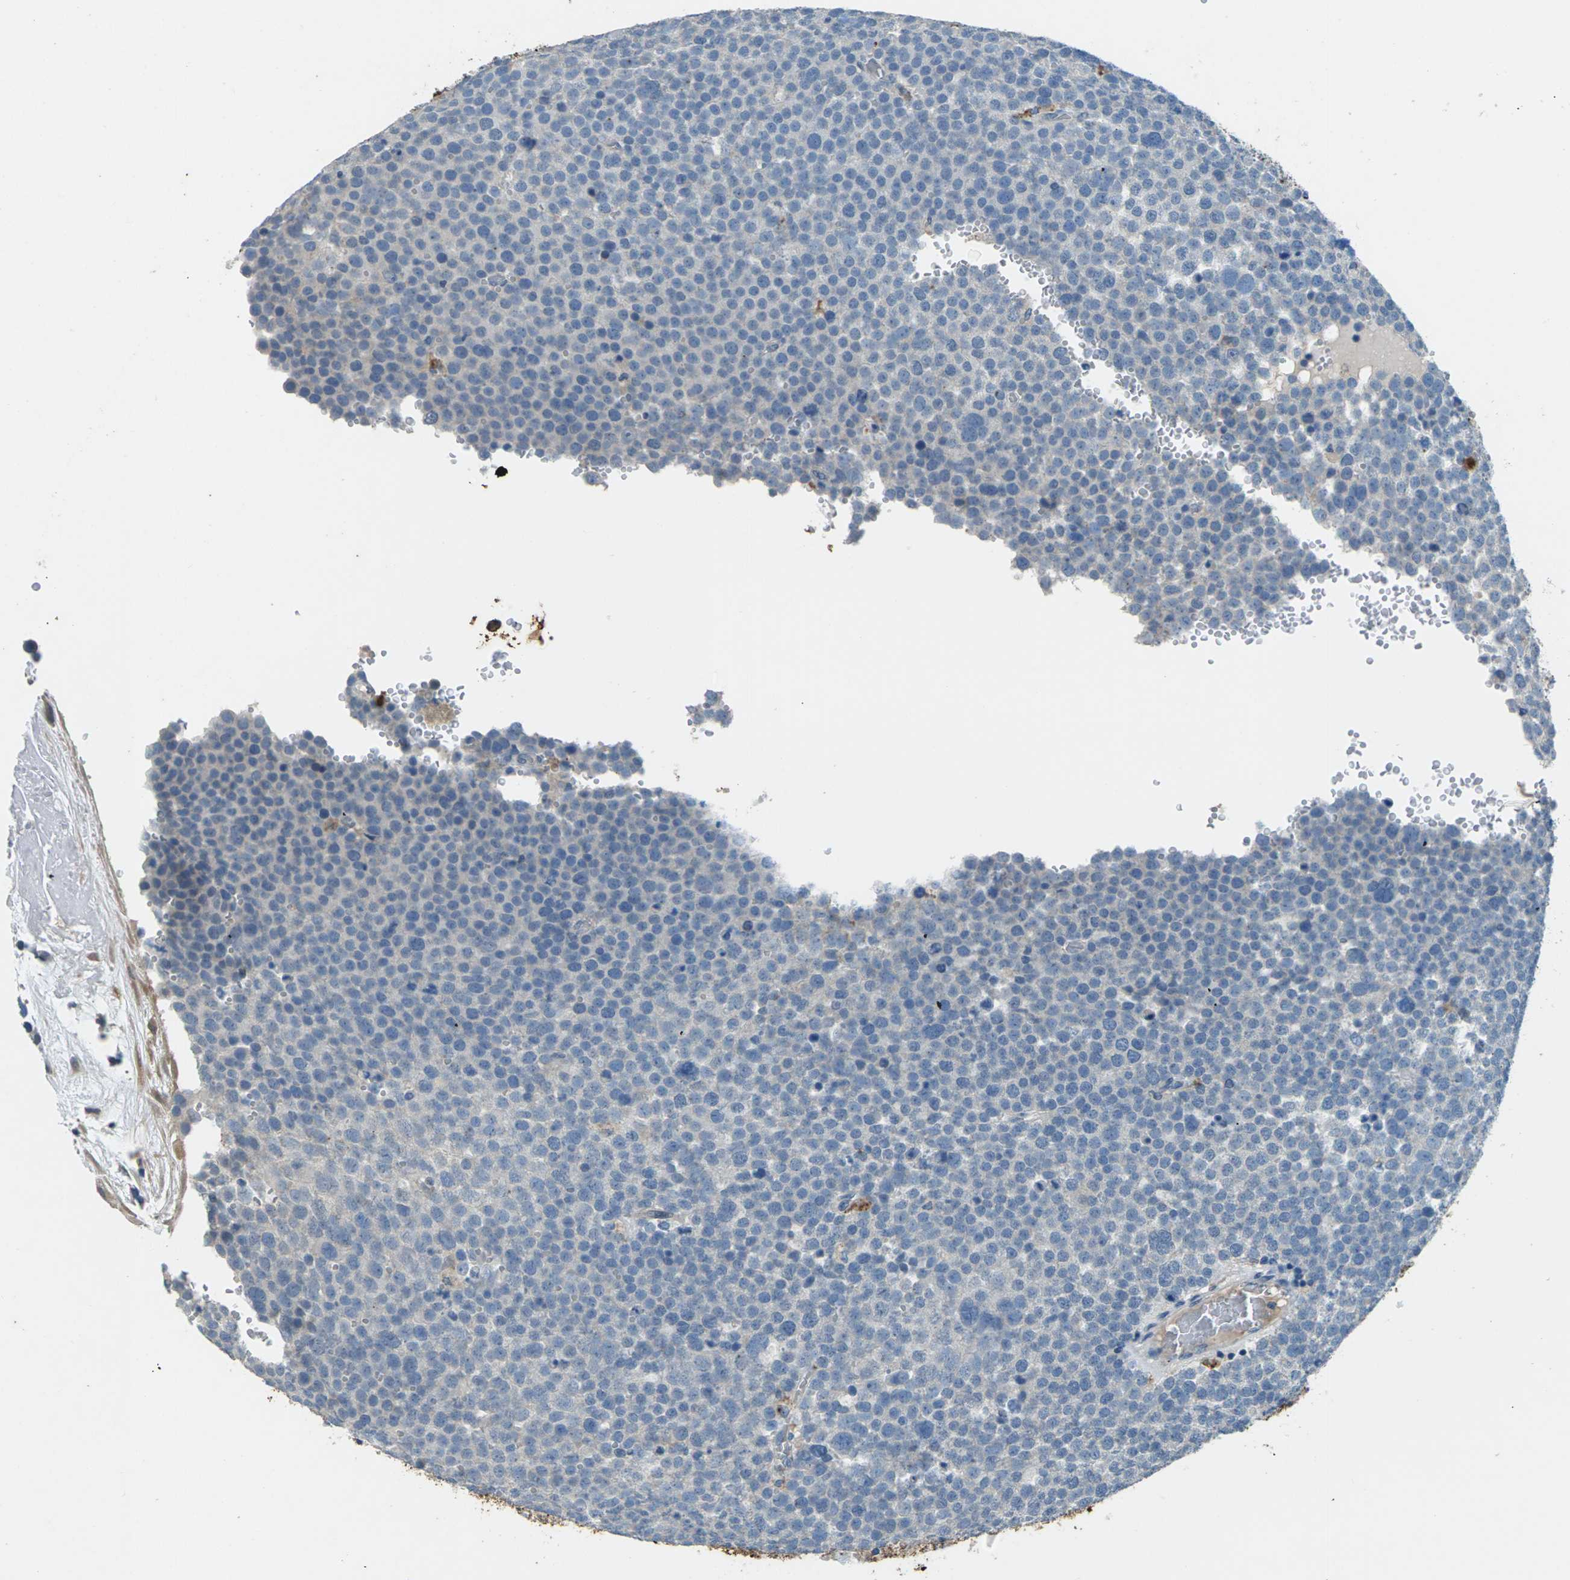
{"staining": {"intensity": "negative", "quantity": "none", "location": "none"}, "tissue": "testis cancer", "cell_type": "Tumor cells", "image_type": "cancer", "snomed": [{"axis": "morphology", "description": "Seminoma, NOS"}, {"axis": "topography", "description": "Testis"}], "caption": "There is no significant expression in tumor cells of seminoma (testis).", "gene": "SIGLEC14", "patient": {"sex": "male", "age": 71}}